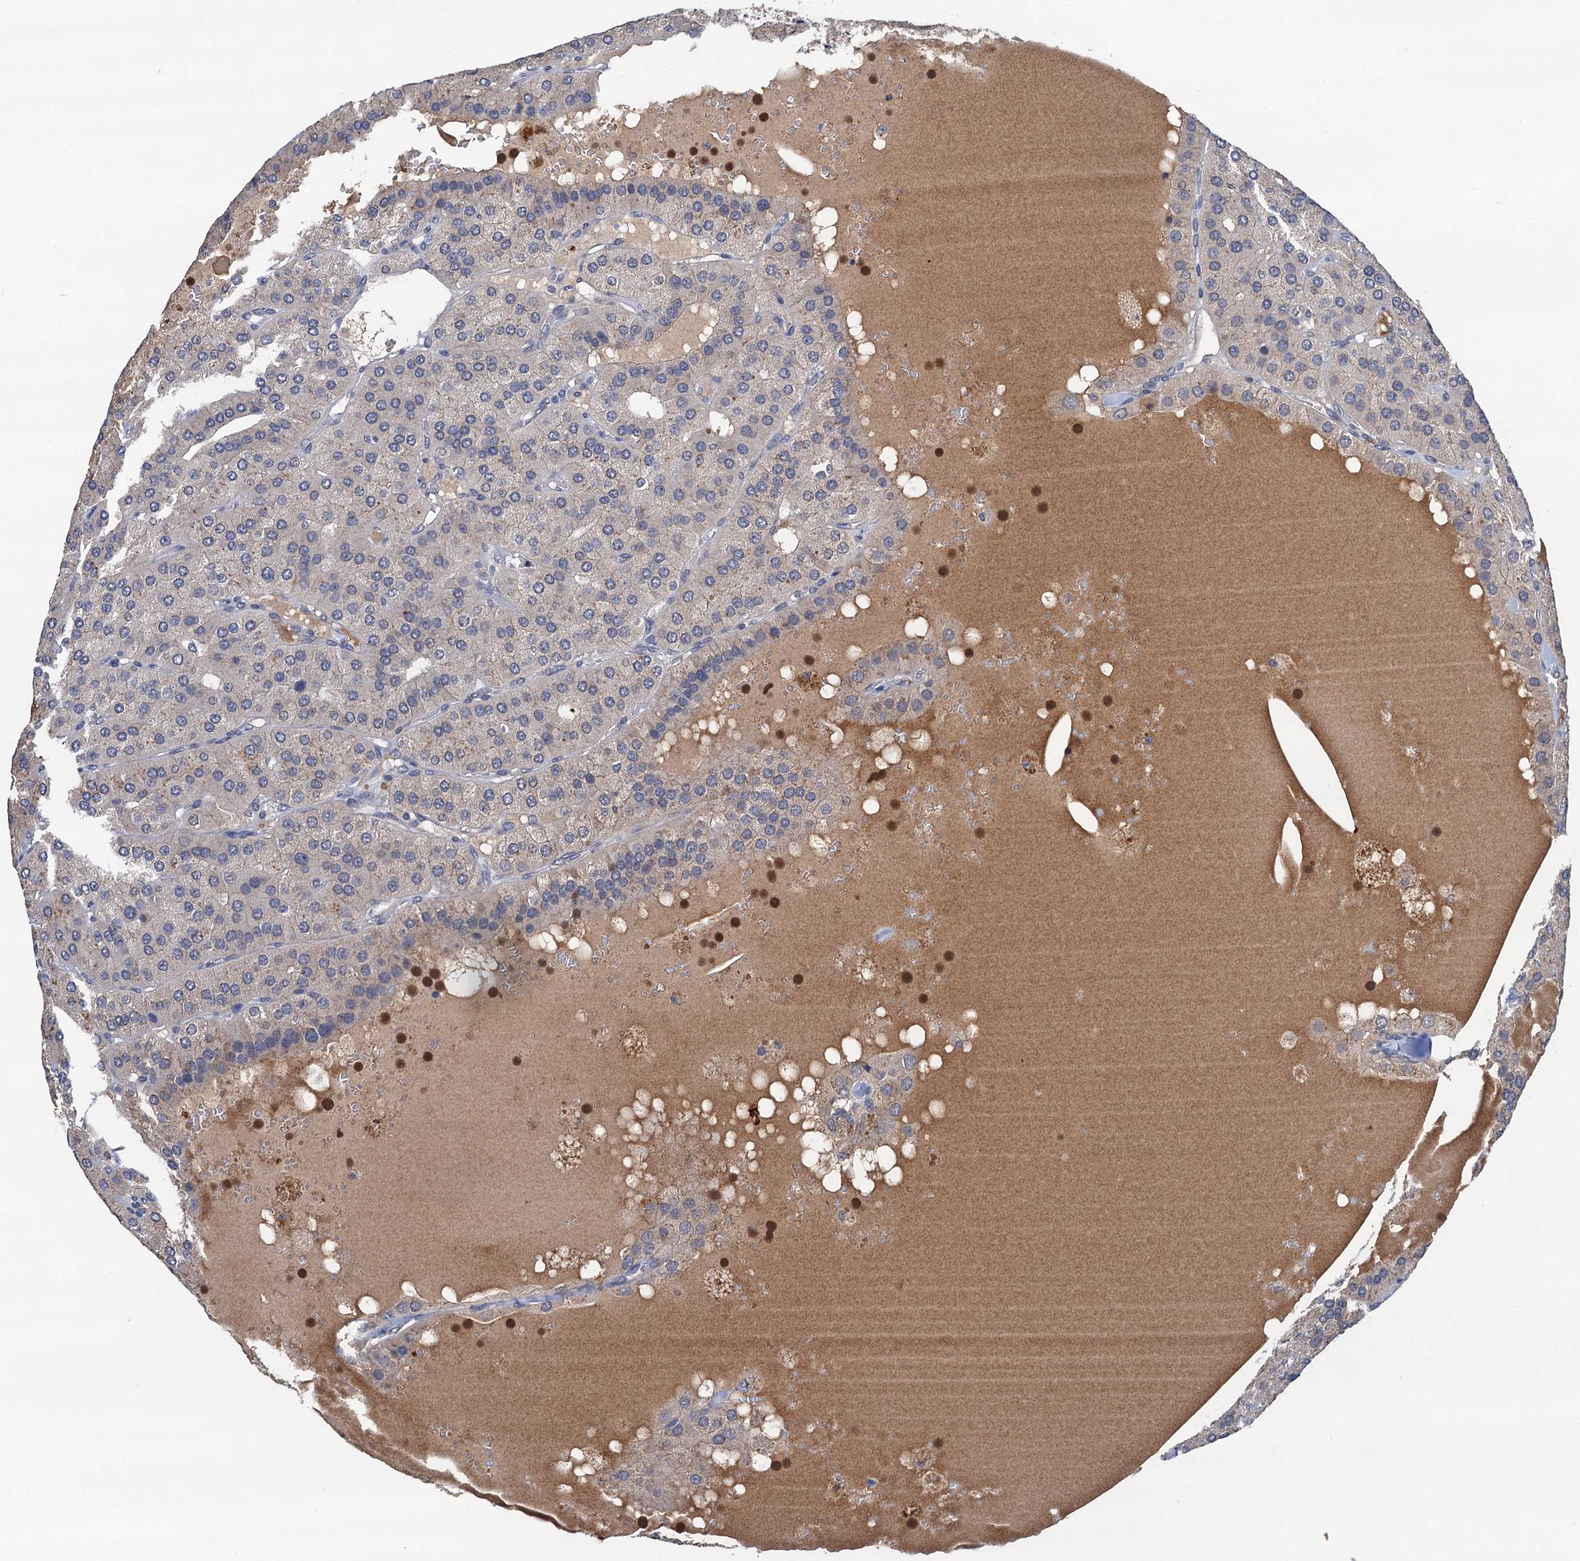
{"staining": {"intensity": "negative", "quantity": "none", "location": "none"}, "tissue": "parathyroid gland", "cell_type": "Glandular cells", "image_type": "normal", "snomed": [{"axis": "morphology", "description": "Normal tissue, NOS"}, {"axis": "morphology", "description": "Adenoma, NOS"}, {"axis": "topography", "description": "Parathyroid gland"}], "caption": "Glandular cells show no significant staining in unremarkable parathyroid gland. (Stains: DAB (3,3'-diaminobenzidine) immunohistochemistry (IHC) with hematoxylin counter stain, Microscopy: brightfield microscopy at high magnification).", "gene": "TMEM39B", "patient": {"sex": "female", "age": 86}}